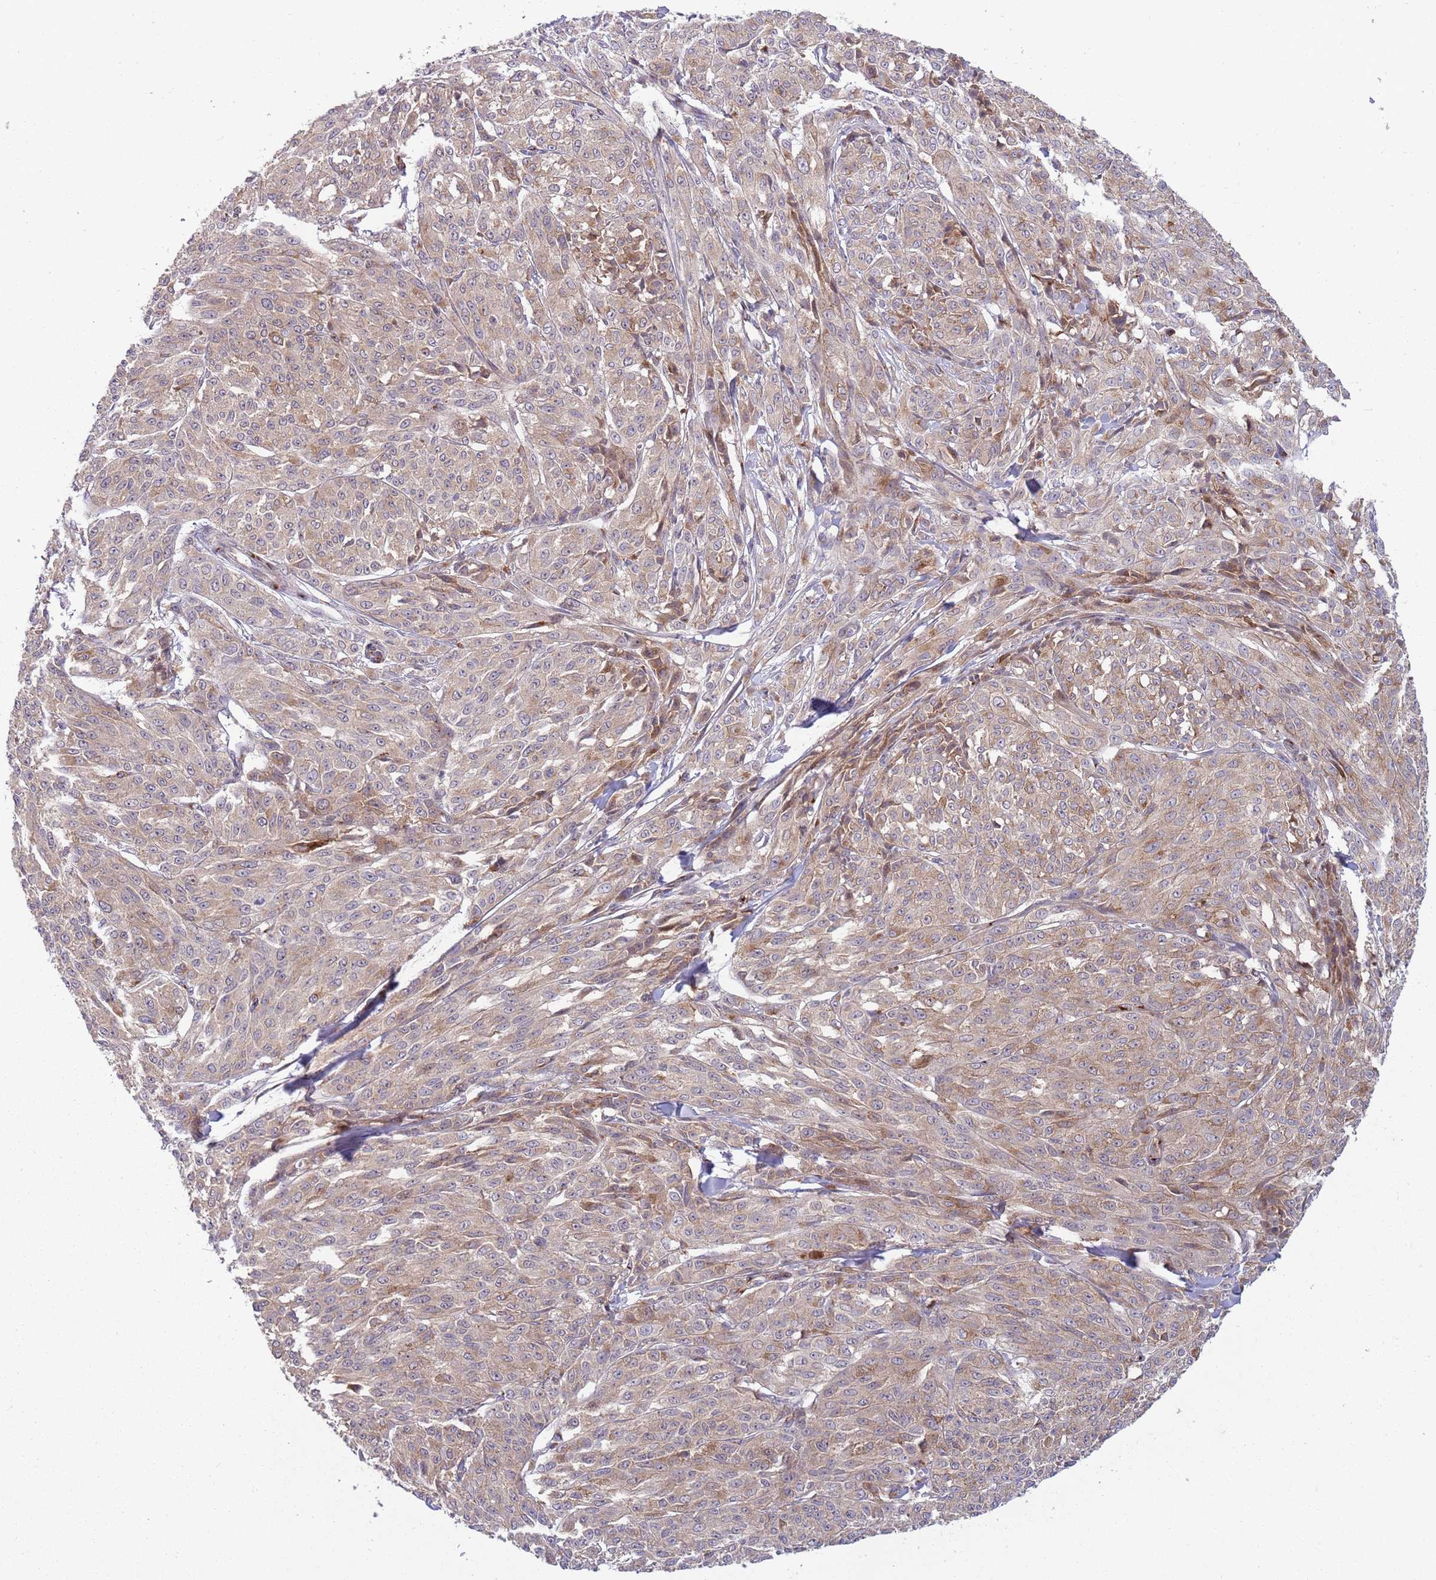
{"staining": {"intensity": "weak", "quantity": ">75%", "location": "cytoplasmic/membranous"}, "tissue": "melanoma", "cell_type": "Tumor cells", "image_type": "cancer", "snomed": [{"axis": "morphology", "description": "Malignant melanoma, NOS"}, {"axis": "topography", "description": "Skin"}], "caption": "Tumor cells show low levels of weak cytoplasmic/membranous staining in about >75% of cells in human malignant melanoma.", "gene": "BTBD7", "patient": {"sex": "female", "age": 52}}